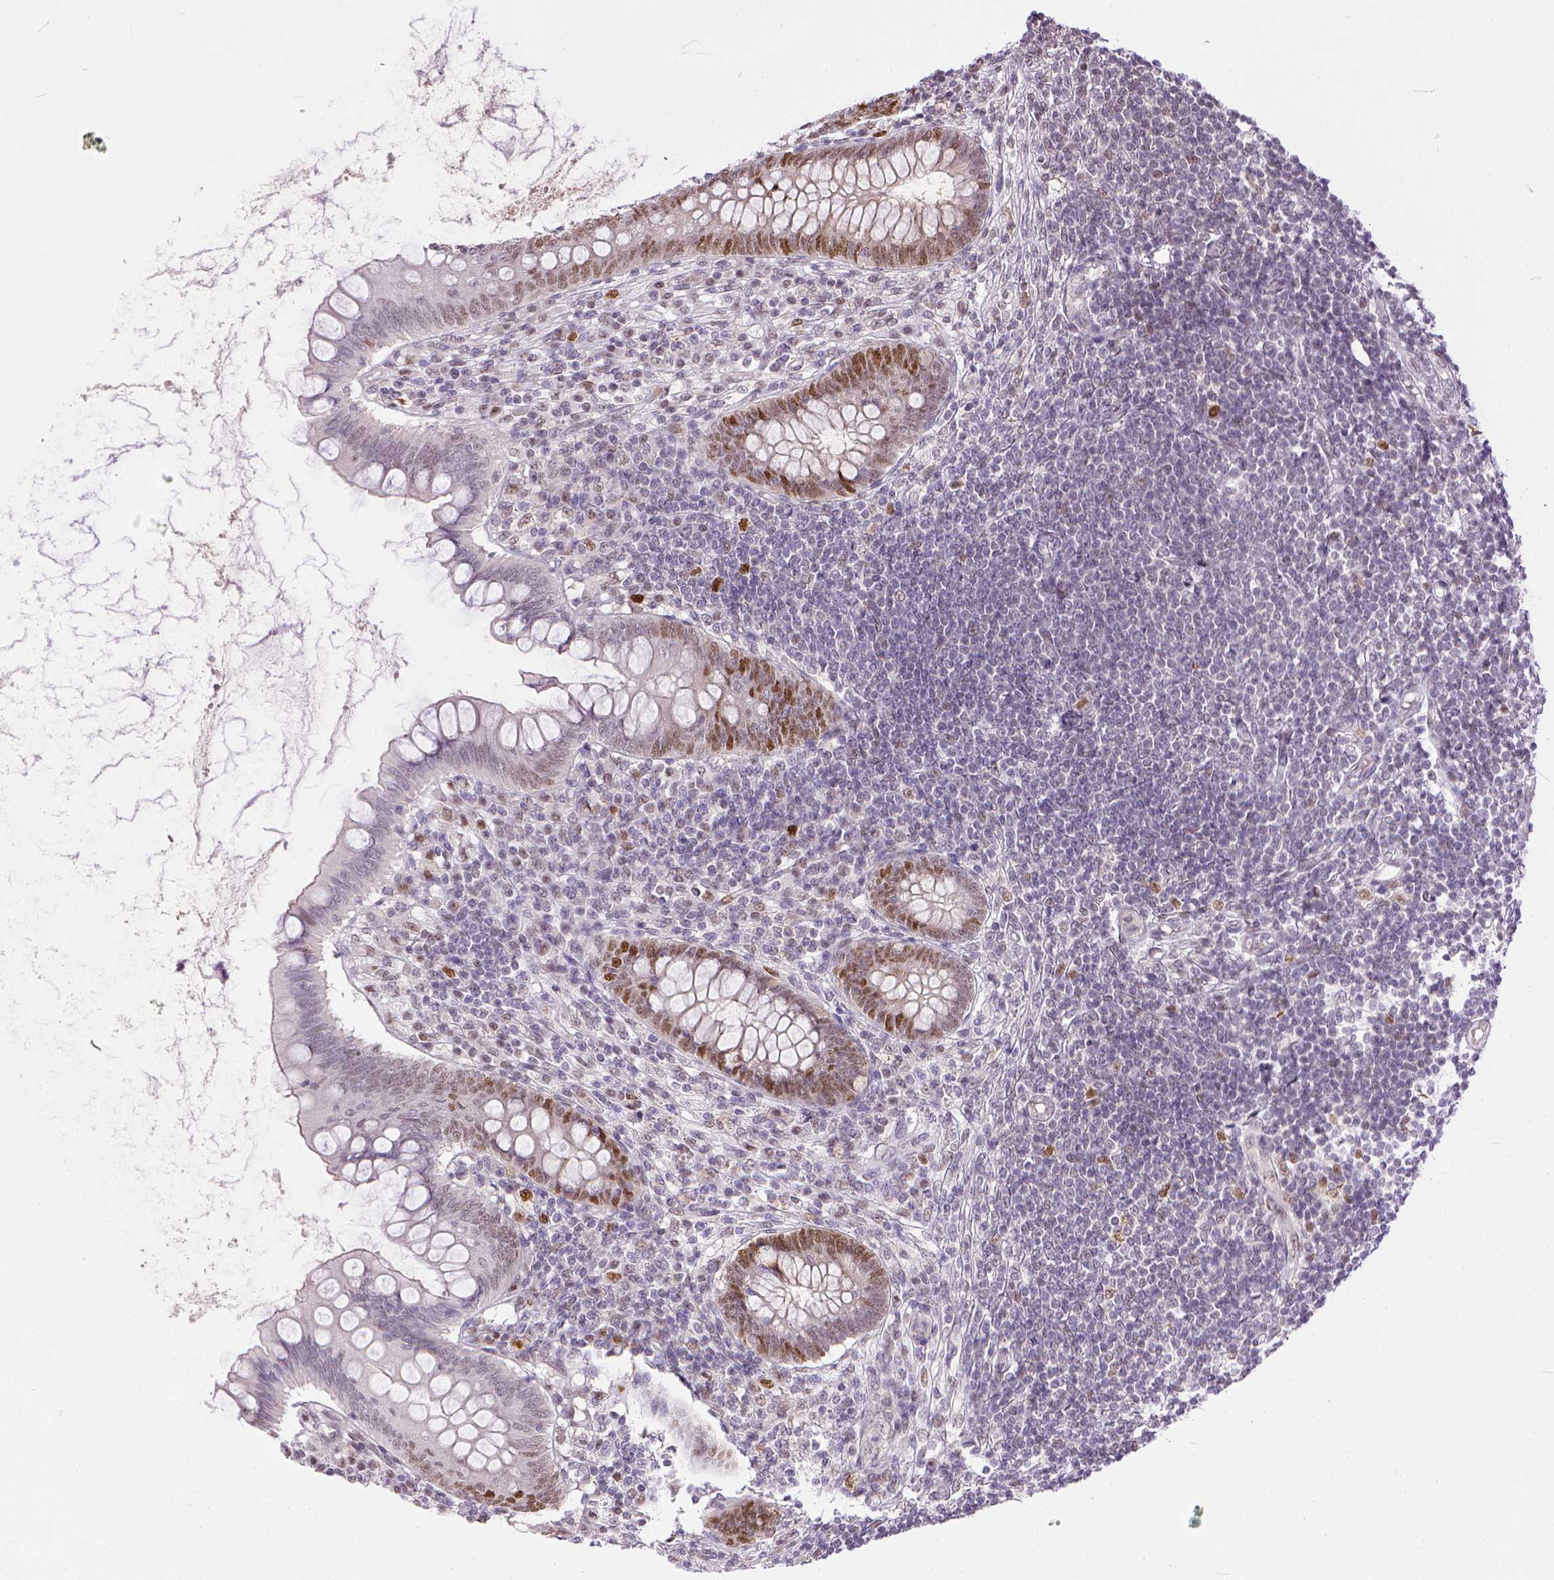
{"staining": {"intensity": "moderate", "quantity": ">75%", "location": "nuclear"}, "tissue": "appendix", "cell_type": "Glandular cells", "image_type": "normal", "snomed": [{"axis": "morphology", "description": "Normal tissue, NOS"}, {"axis": "topography", "description": "Appendix"}], "caption": "This is a photomicrograph of immunohistochemistry (IHC) staining of unremarkable appendix, which shows moderate staining in the nuclear of glandular cells.", "gene": "ERCC1", "patient": {"sex": "female", "age": 57}}